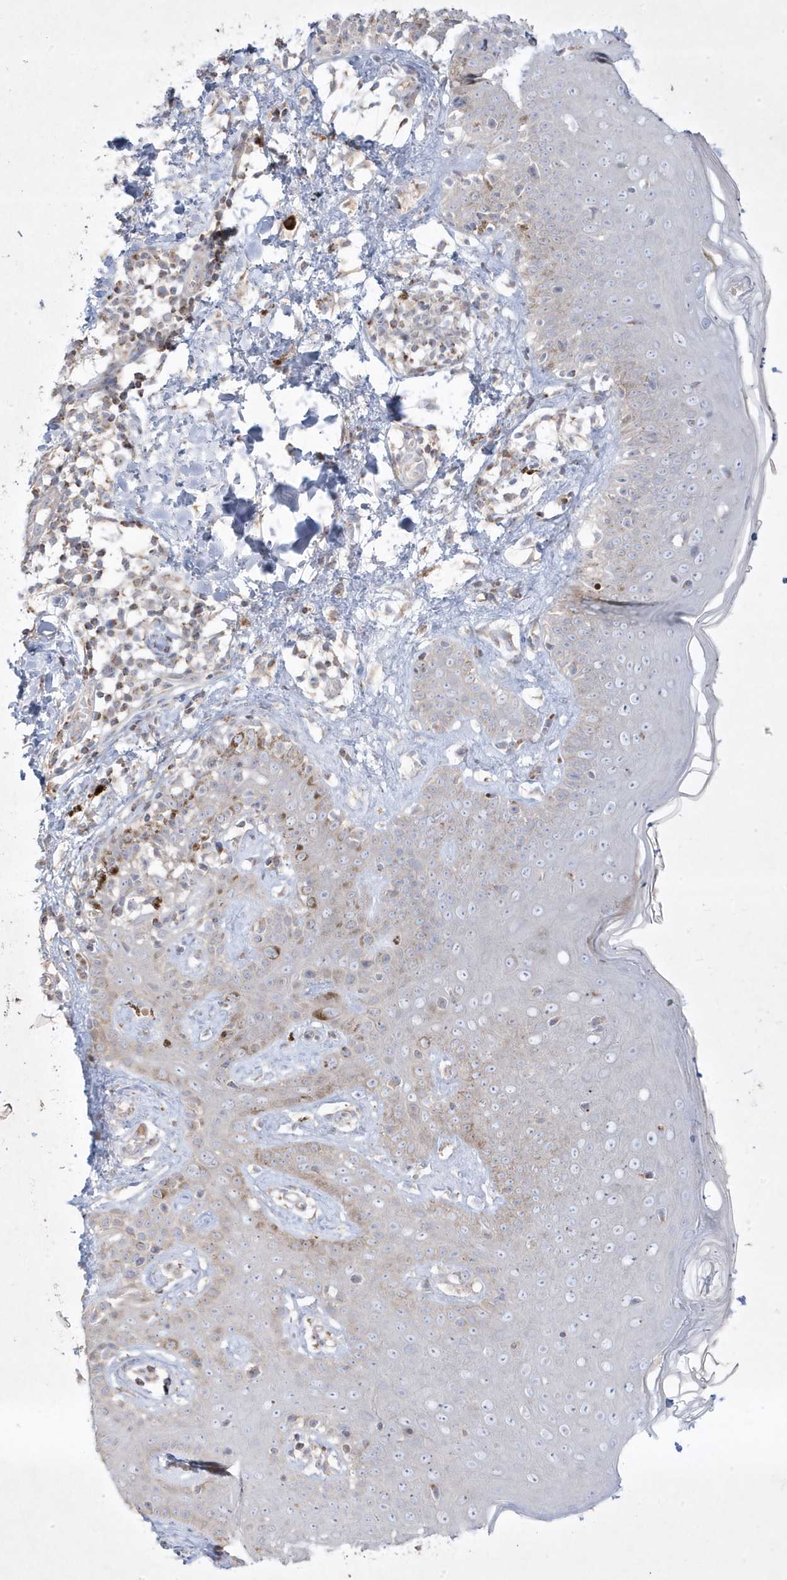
{"staining": {"intensity": "negative", "quantity": "none", "location": "none"}, "tissue": "skin", "cell_type": "Fibroblasts", "image_type": "normal", "snomed": [{"axis": "morphology", "description": "Normal tissue, NOS"}, {"axis": "topography", "description": "Skin"}], "caption": "Histopathology image shows no significant protein positivity in fibroblasts of normal skin.", "gene": "ADAMTSL3", "patient": {"sex": "male", "age": 52}}